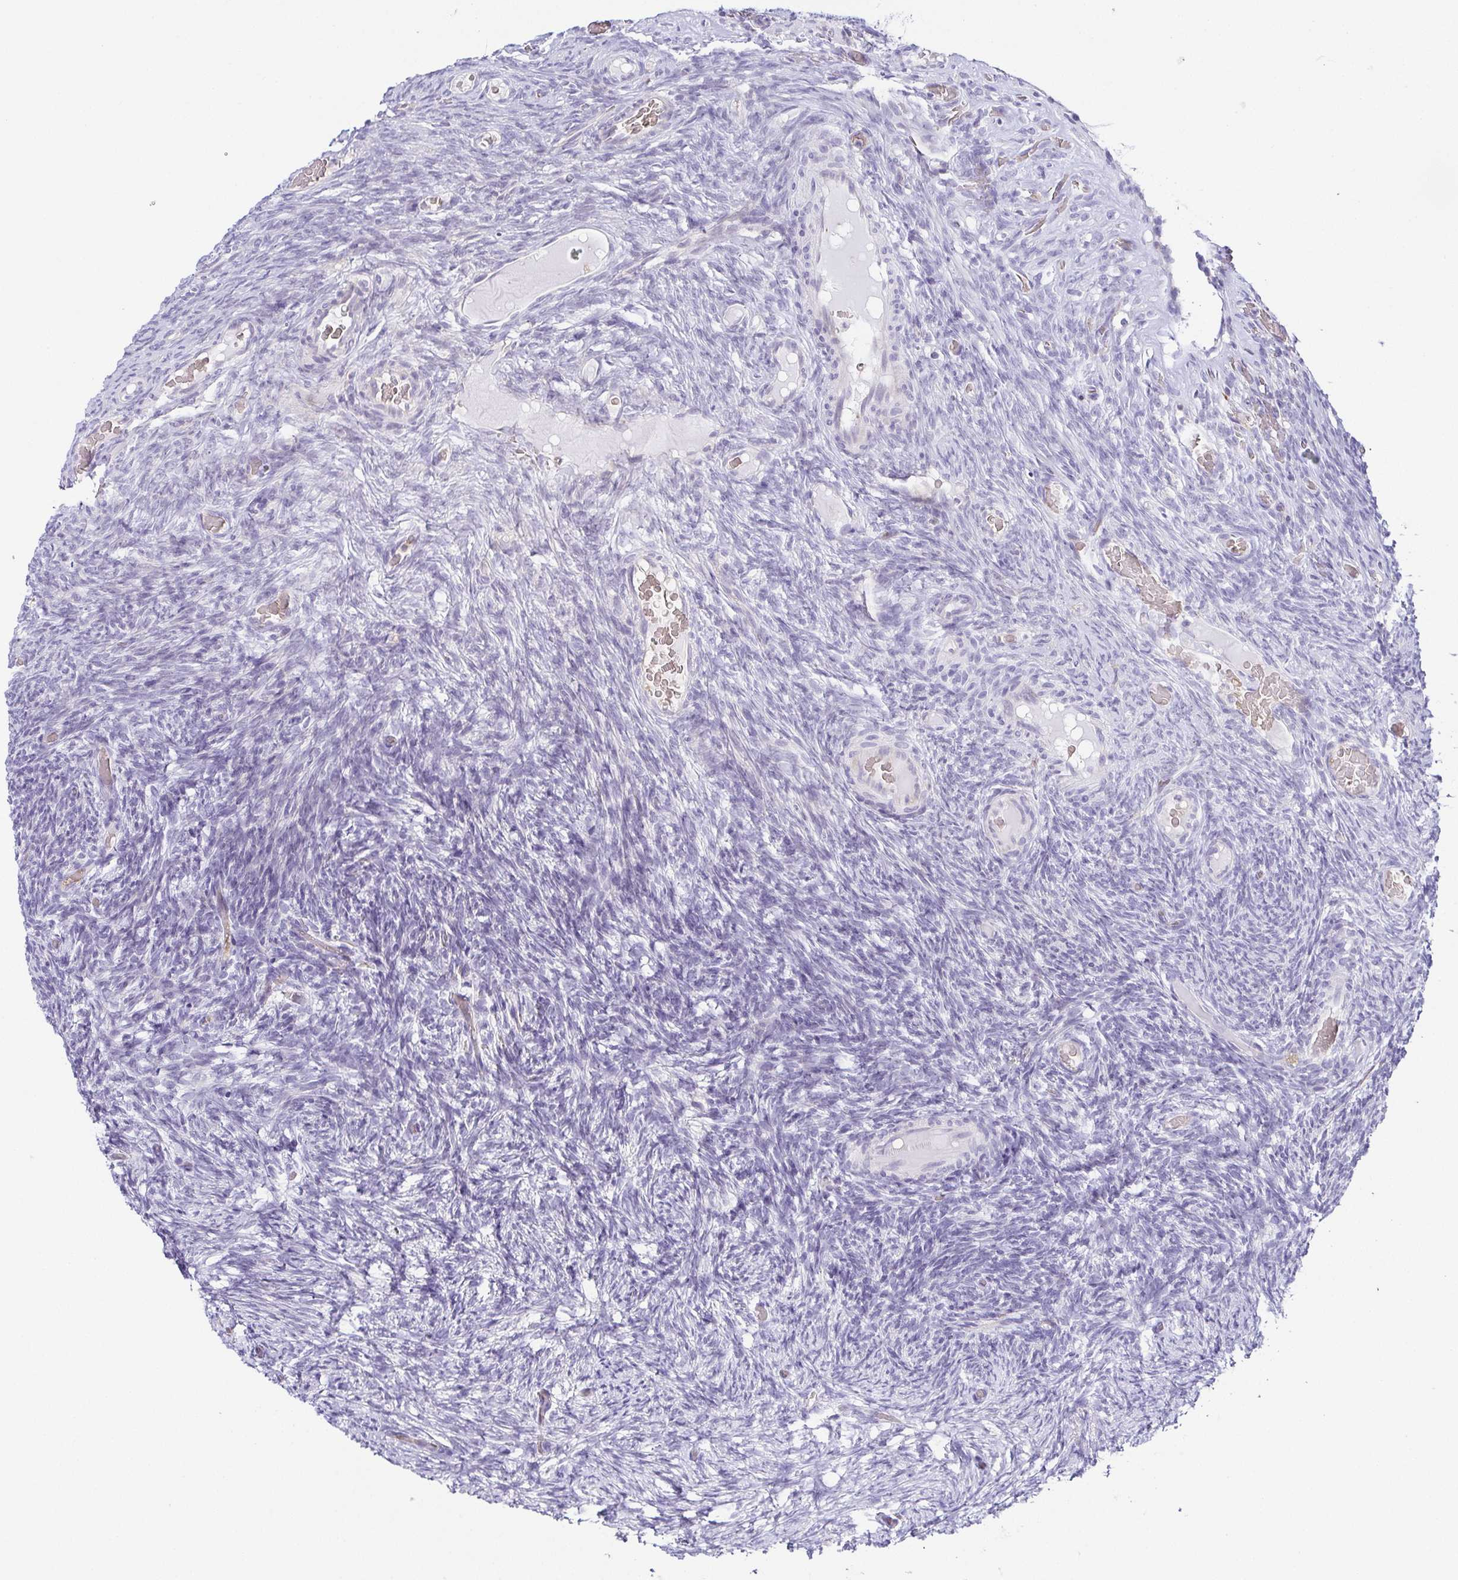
{"staining": {"intensity": "negative", "quantity": "none", "location": "none"}, "tissue": "ovary", "cell_type": "Ovarian stroma cells", "image_type": "normal", "snomed": [{"axis": "morphology", "description": "Normal tissue, NOS"}, {"axis": "topography", "description": "Ovary"}], "caption": "An image of ovary stained for a protein displays no brown staining in ovarian stroma cells. (DAB (3,3'-diaminobenzidine) IHC visualized using brightfield microscopy, high magnification).", "gene": "FAM162B", "patient": {"sex": "female", "age": 34}}